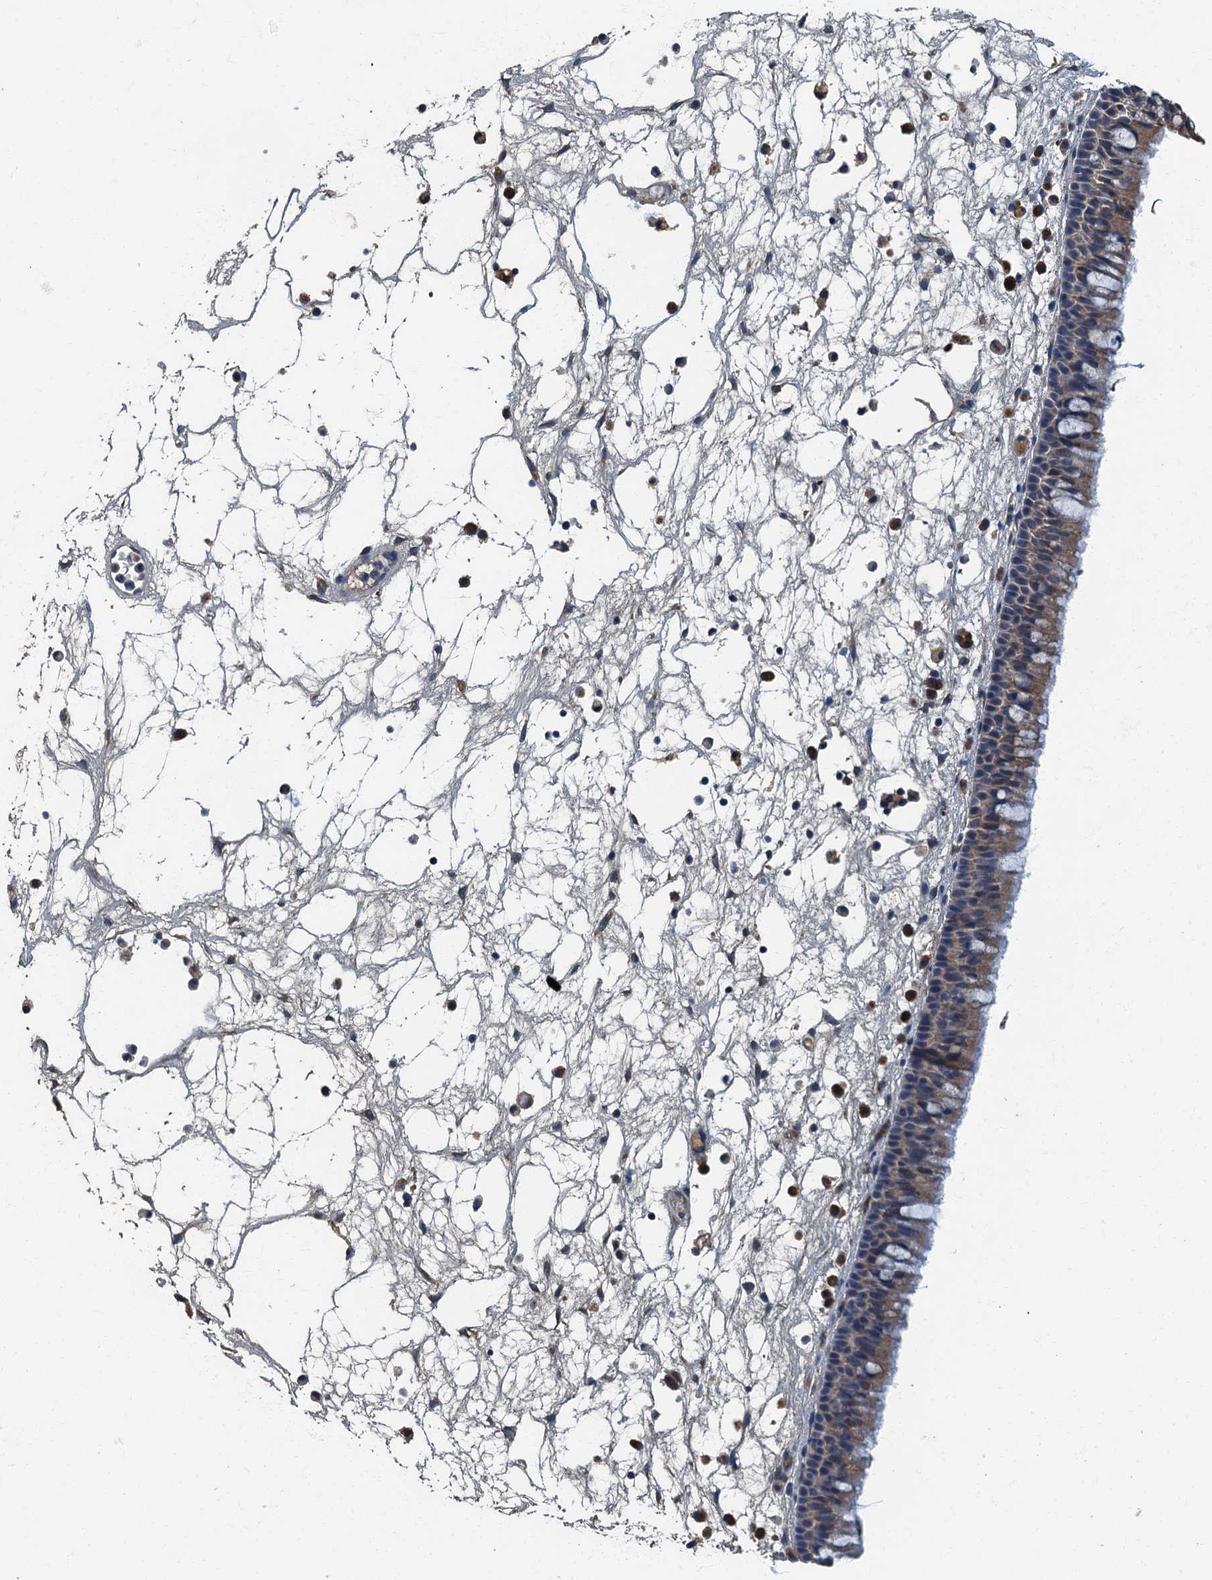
{"staining": {"intensity": "weak", "quantity": "25%-75%", "location": "cytoplasmic/membranous"}, "tissue": "nasopharynx", "cell_type": "Respiratory epithelial cells", "image_type": "normal", "snomed": [{"axis": "morphology", "description": "Normal tissue, NOS"}, {"axis": "morphology", "description": "Inflammation, NOS"}, {"axis": "morphology", "description": "Malignant melanoma, Metastatic site"}, {"axis": "topography", "description": "Nasopharynx"}], "caption": "Approximately 25%-75% of respiratory epithelial cells in normal nasopharynx display weak cytoplasmic/membranous protein positivity as visualized by brown immunohistochemical staining.", "gene": "DDX49", "patient": {"sex": "male", "age": 70}}